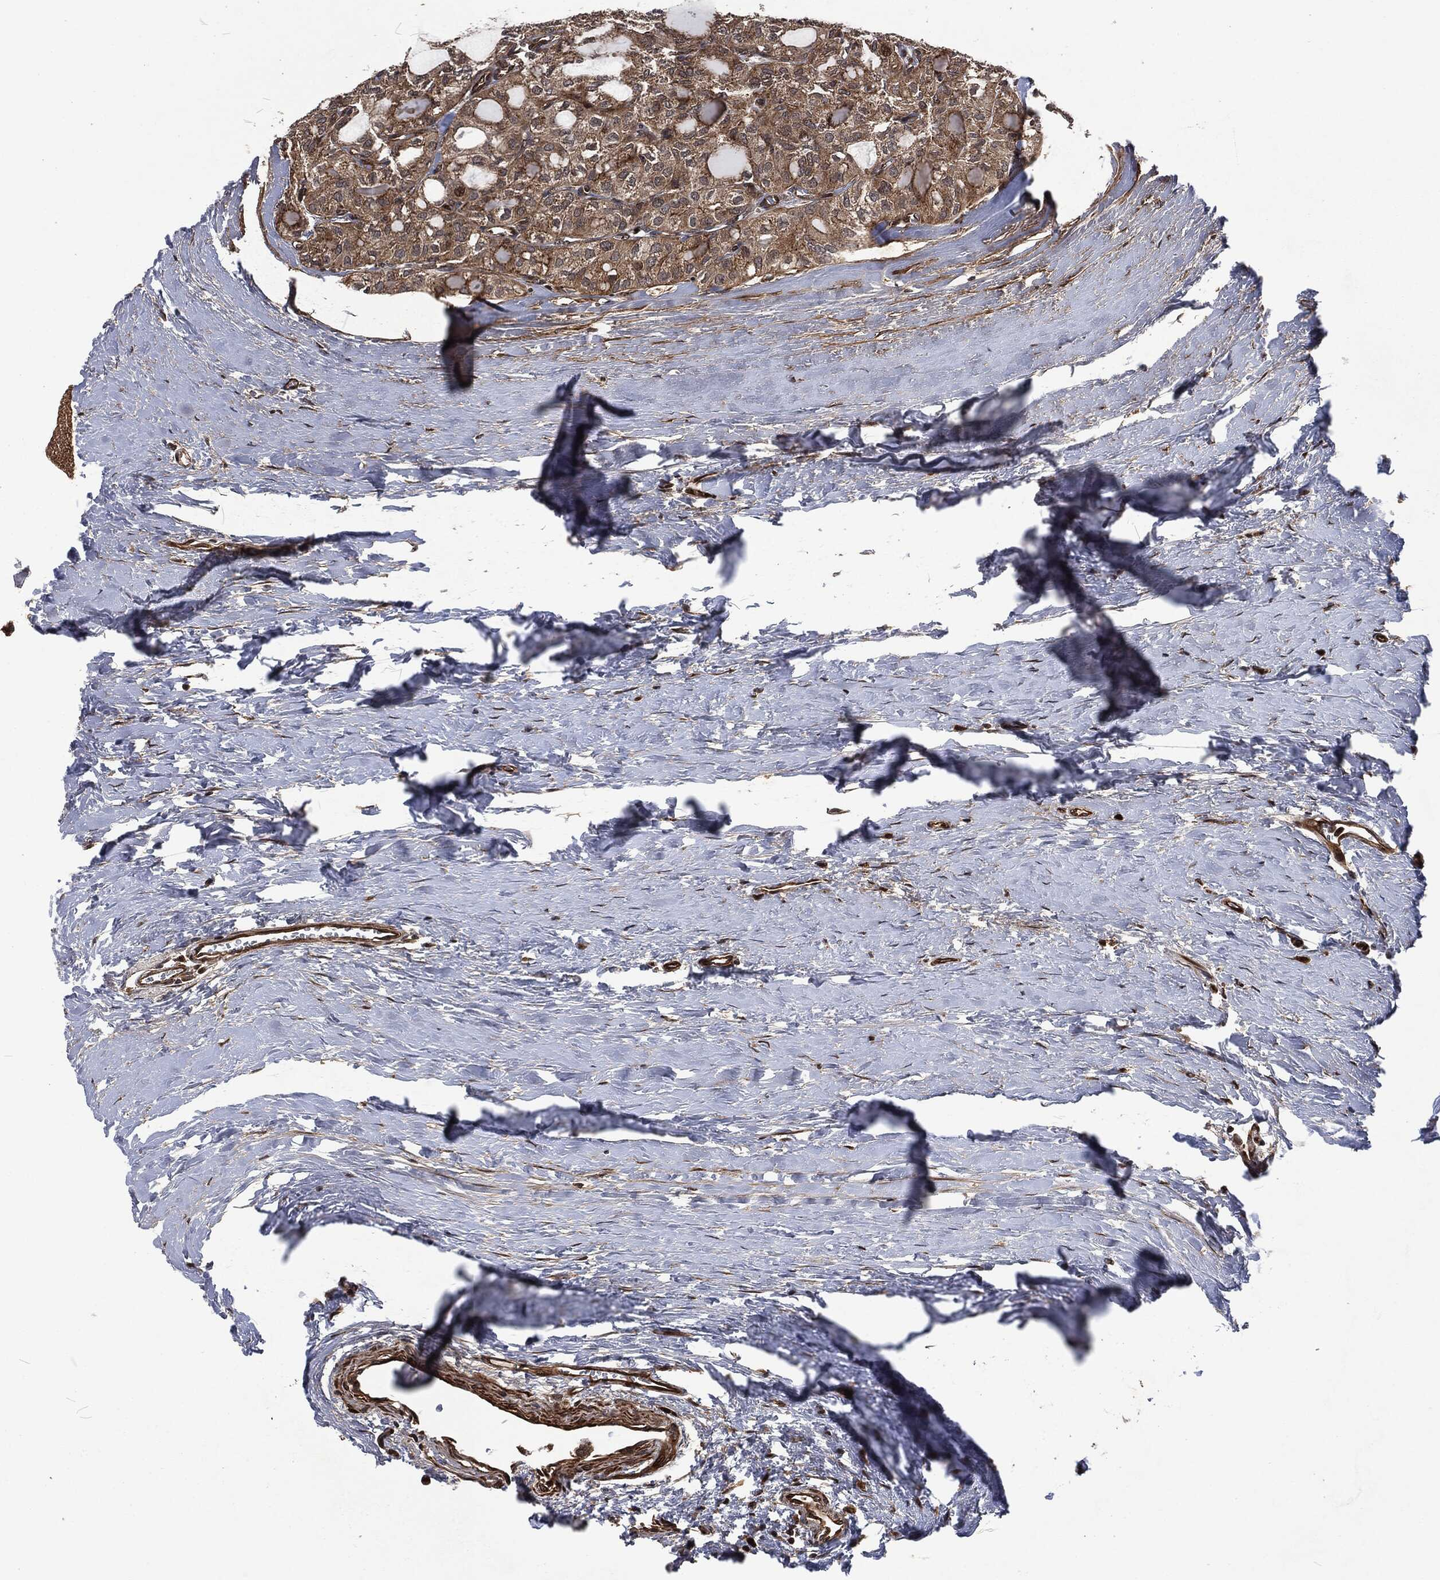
{"staining": {"intensity": "weak", "quantity": ">75%", "location": "cytoplasmic/membranous"}, "tissue": "thyroid cancer", "cell_type": "Tumor cells", "image_type": "cancer", "snomed": [{"axis": "morphology", "description": "Follicular adenoma carcinoma, NOS"}, {"axis": "topography", "description": "Thyroid gland"}], "caption": "There is low levels of weak cytoplasmic/membranous expression in tumor cells of thyroid follicular adenoma carcinoma, as demonstrated by immunohistochemical staining (brown color).", "gene": "CMPK2", "patient": {"sex": "male", "age": 75}}